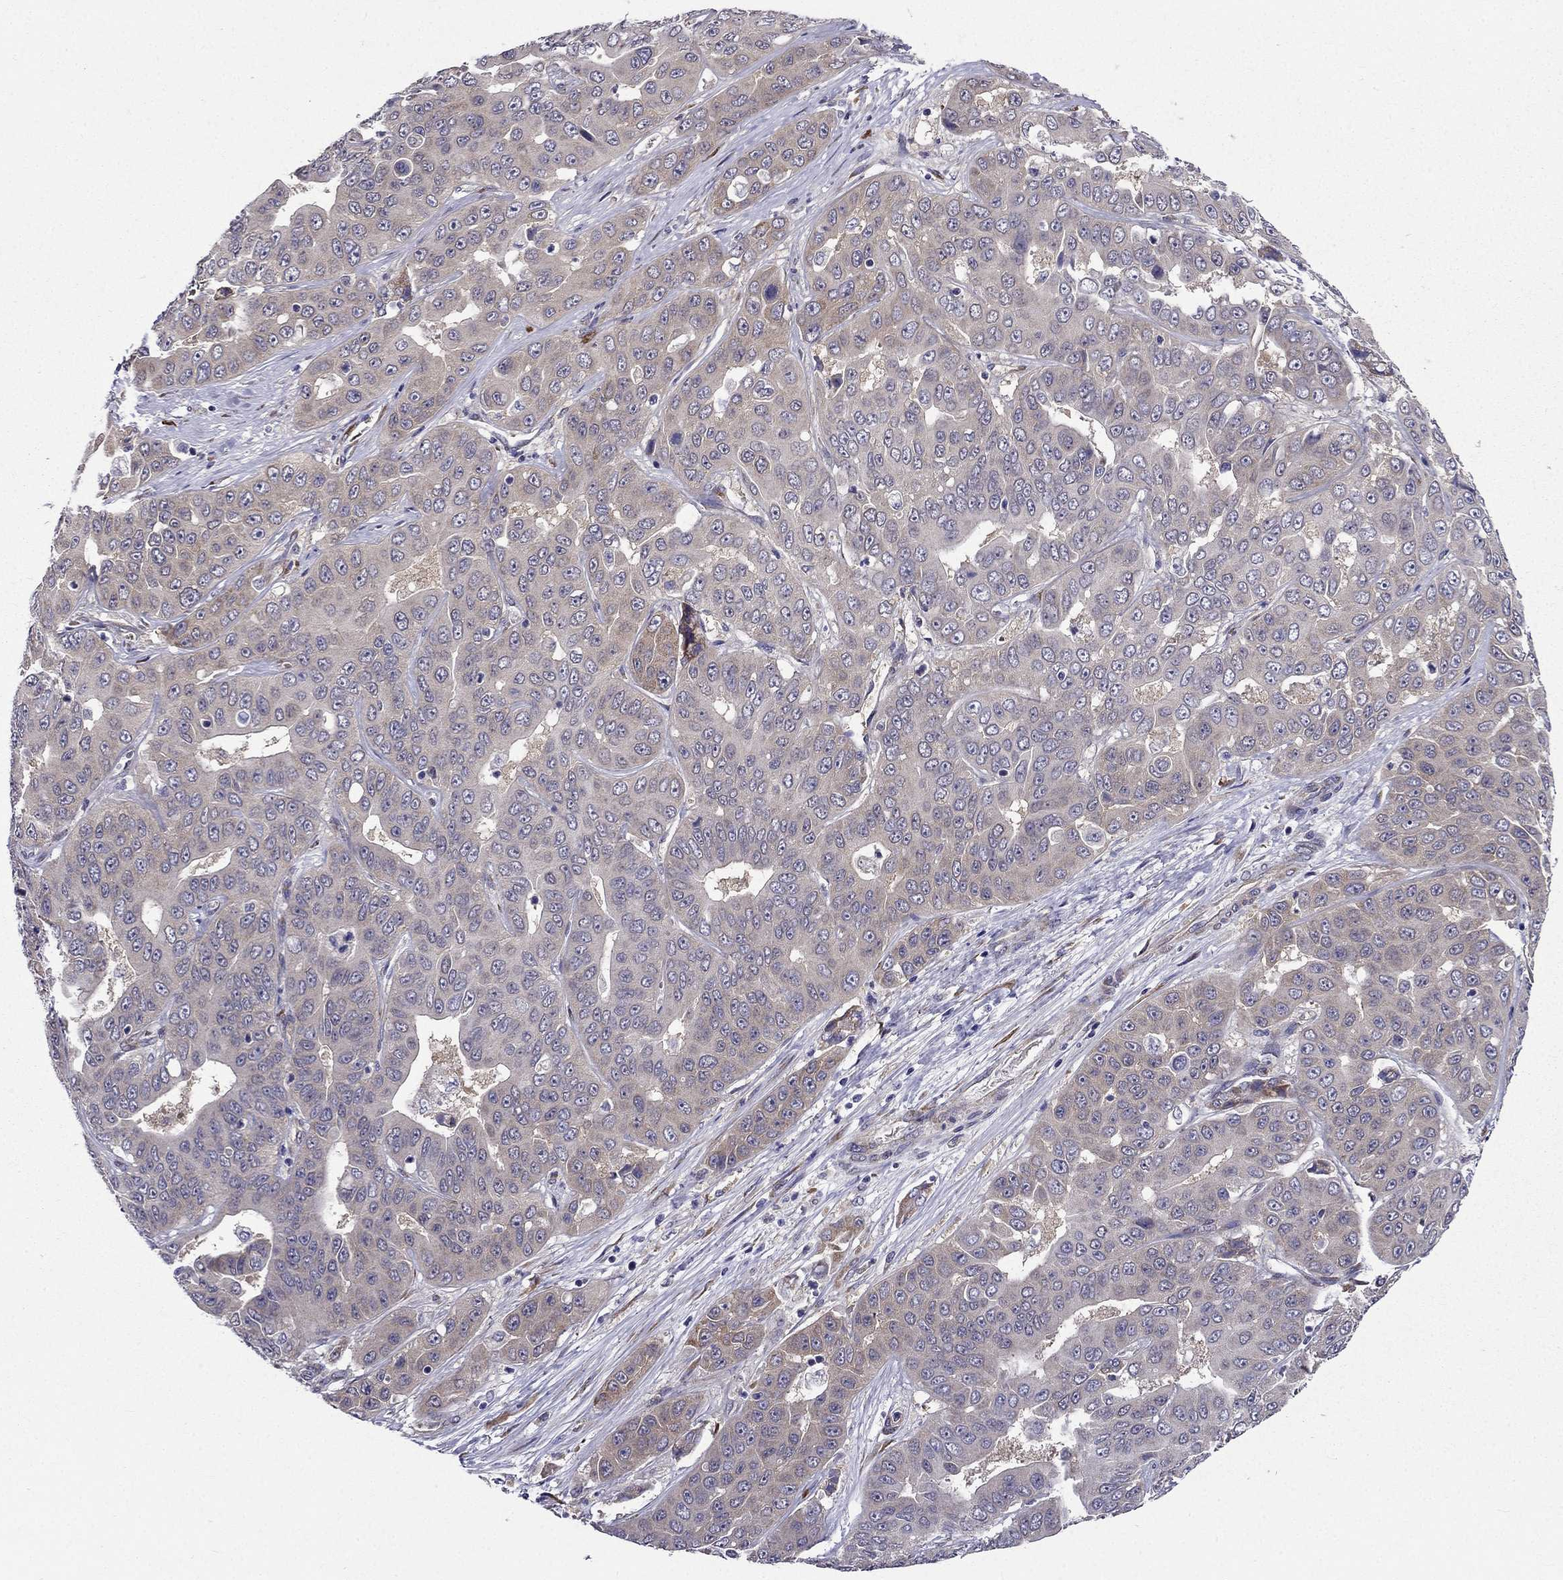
{"staining": {"intensity": "weak", "quantity": "<25%", "location": "cytoplasmic/membranous"}, "tissue": "liver cancer", "cell_type": "Tumor cells", "image_type": "cancer", "snomed": [{"axis": "morphology", "description": "Cholangiocarcinoma"}, {"axis": "topography", "description": "Liver"}], "caption": "An immunohistochemistry (IHC) image of liver cancer (cholangiocarcinoma) is shown. There is no staining in tumor cells of liver cancer (cholangiocarcinoma).", "gene": "ARHGEF28", "patient": {"sex": "female", "age": 52}}